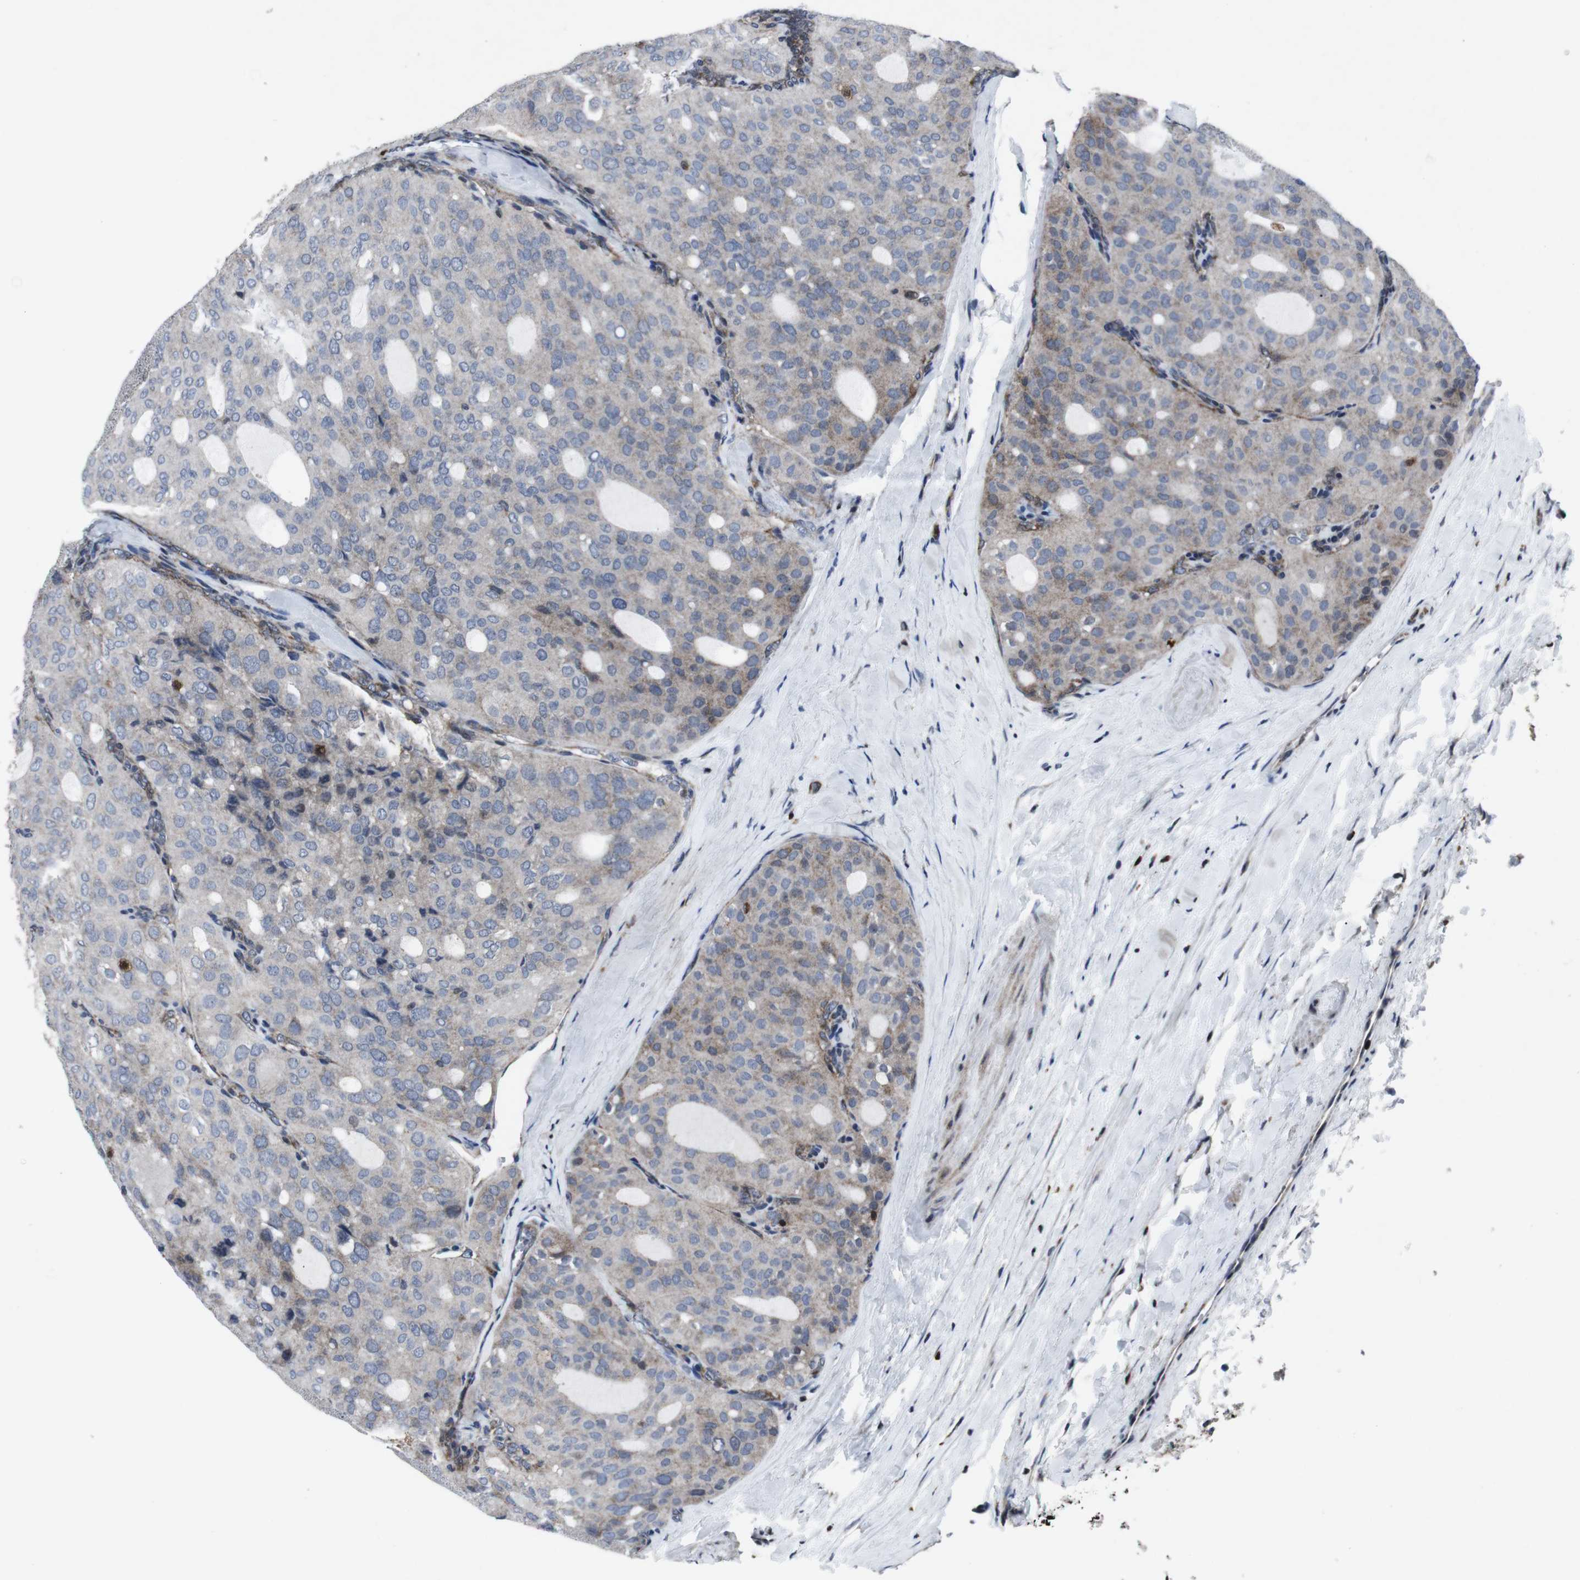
{"staining": {"intensity": "weak", "quantity": ">75%", "location": "cytoplasmic/membranous,nuclear"}, "tissue": "thyroid cancer", "cell_type": "Tumor cells", "image_type": "cancer", "snomed": [{"axis": "morphology", "description": "Follicular adenoma carcinoma, NOS"}, {"axis": "topography", "description": "Thyroid gland"}], "caption": "DAB immunohistochemical staining of human thyroid follicular adenoma carcinoma reveals weak cytoplasmic/membranous and nuclear protein positivity in about >75% of tumor cells.", "gene": "STAT4", "patient": {"sex": "male", "age": 75}}